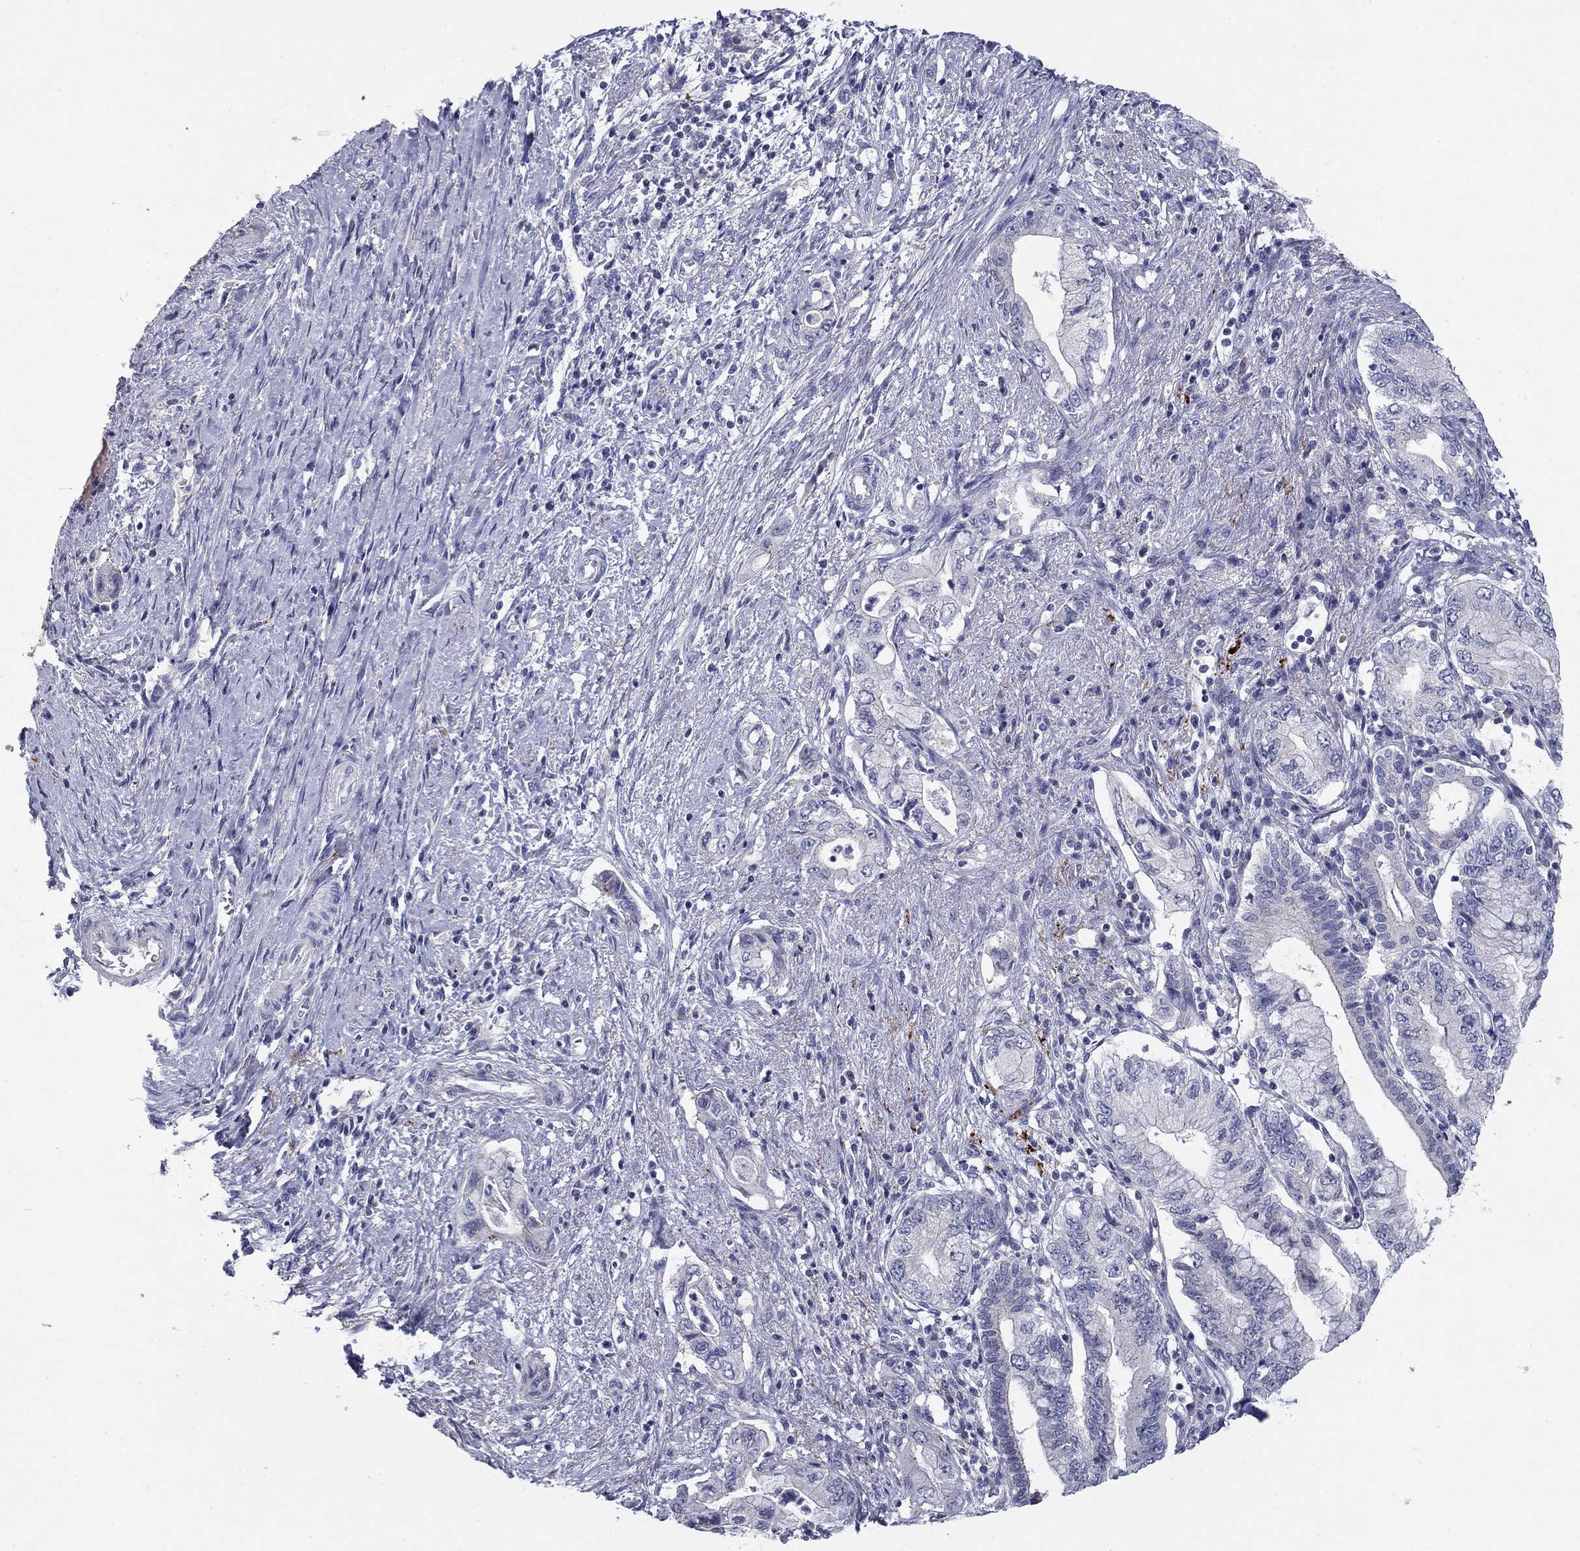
{"staining": {"intensity": "negative", "quantity": "none", "location": "none"}, "tissue": "pancreatic cancer", "cell_type": "Tumor cells", "image_type": "cancer", "snomed": [{"axis": "morphology", "description": "Adenocarcinoma, NOS"}, {"axis": "topography", "description": "Pancreas"}], "caption": "Tumor cells are negative for brown protein staining in adenocarcinoma (pancreatic). (DAB immunohistochemistry, high magnification).", "gene": "CNTNAP4", "patient": {"sex": "female", "age": 73}}